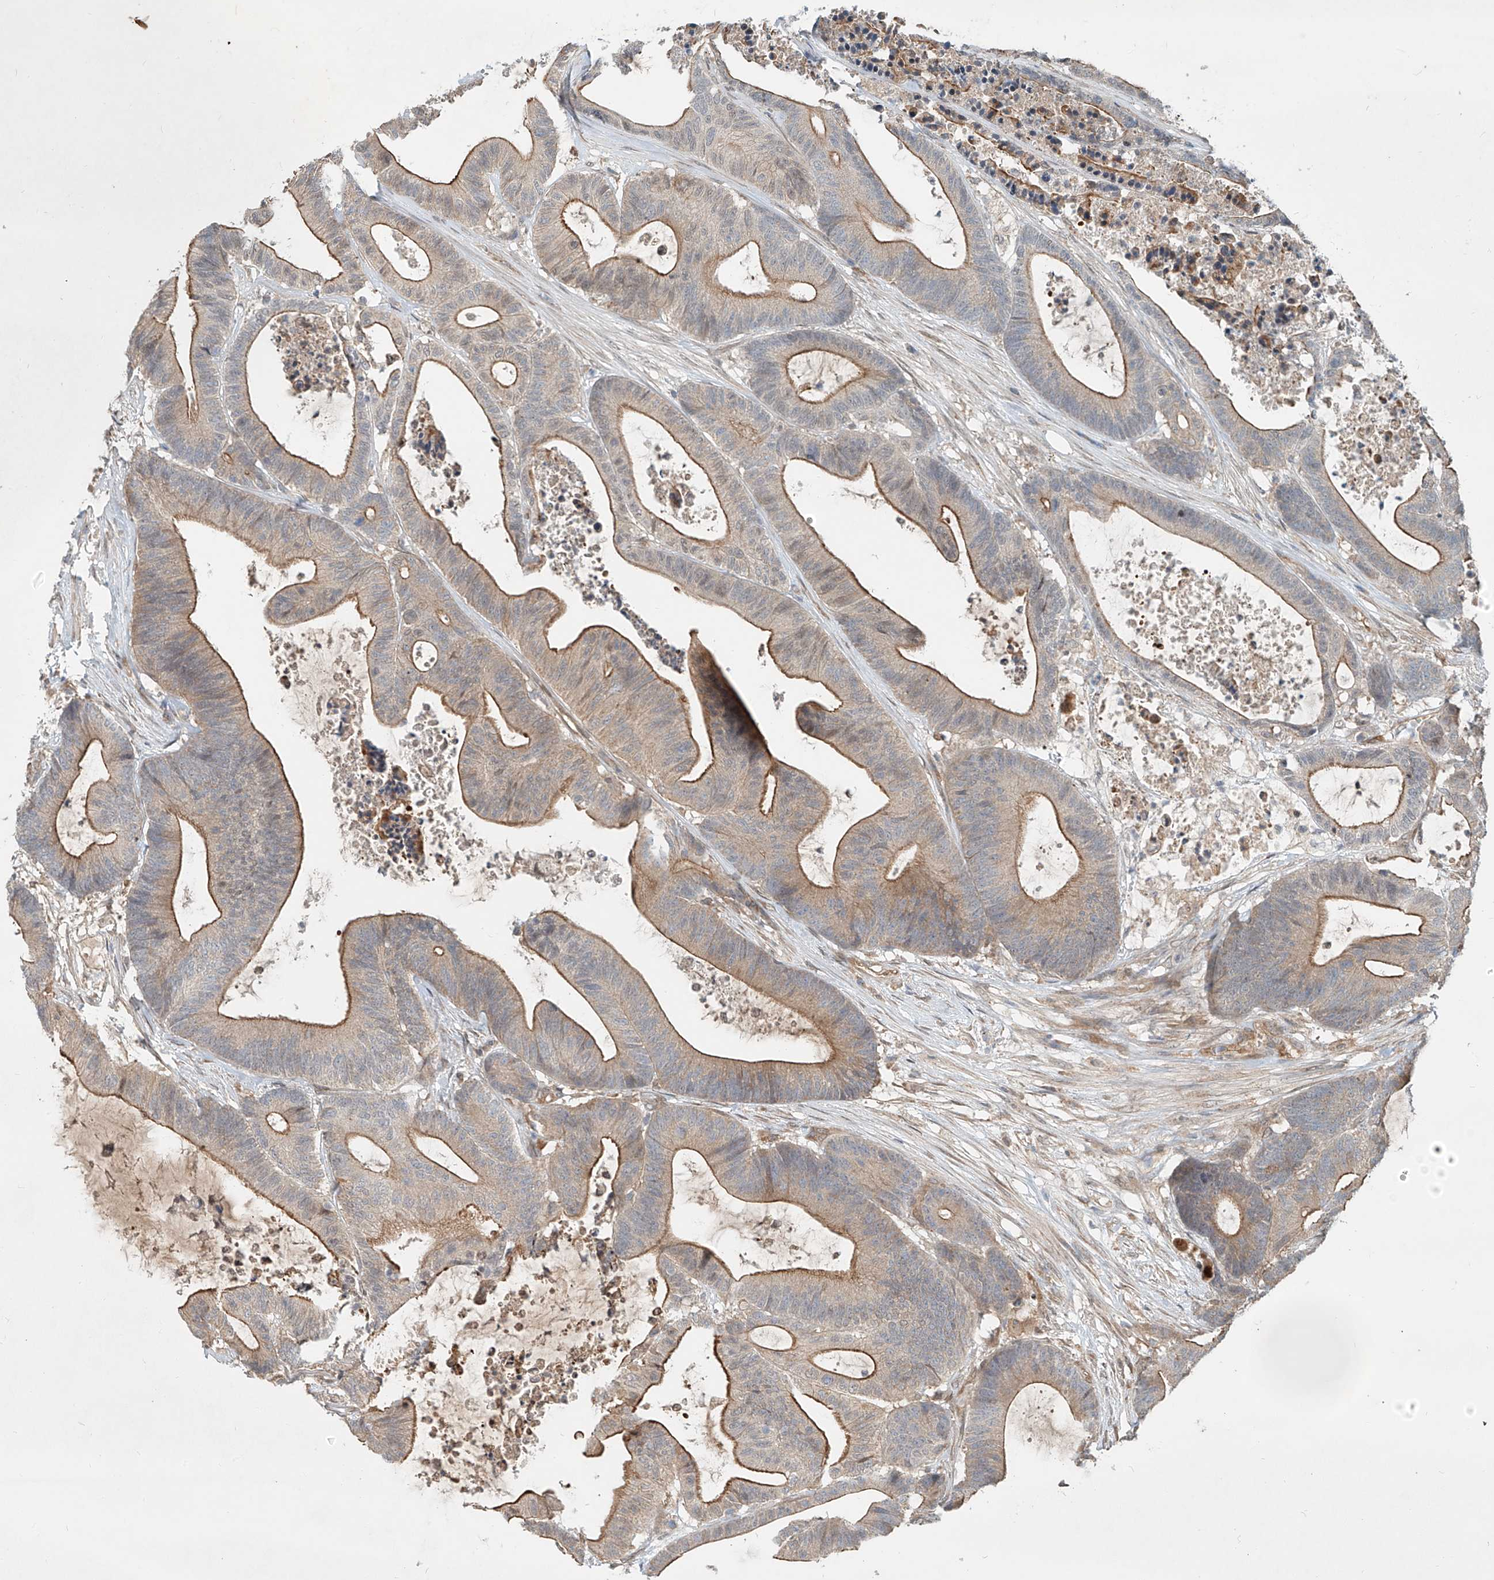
{"staining": {"intensity": "moderate", "quantity": ">75%", "location": "cytoplasmic/membranous"}, "tissue": "colorectal cancer", "cell_type": "Tumor cells", "image_type": "cancer", "snomed": [{"axis": "morphology", "description": "Adenocarcinoma, NOS"}, {"axis": "topography", "description": "Colon"}], "caption": "Tumor cells demonstrate moderate cytoplasmic/membranous expression in approximately >75% of cells in colorectal cancer.", "gene": "SASH1", "patient": {"sex": "female", "age": 84}}